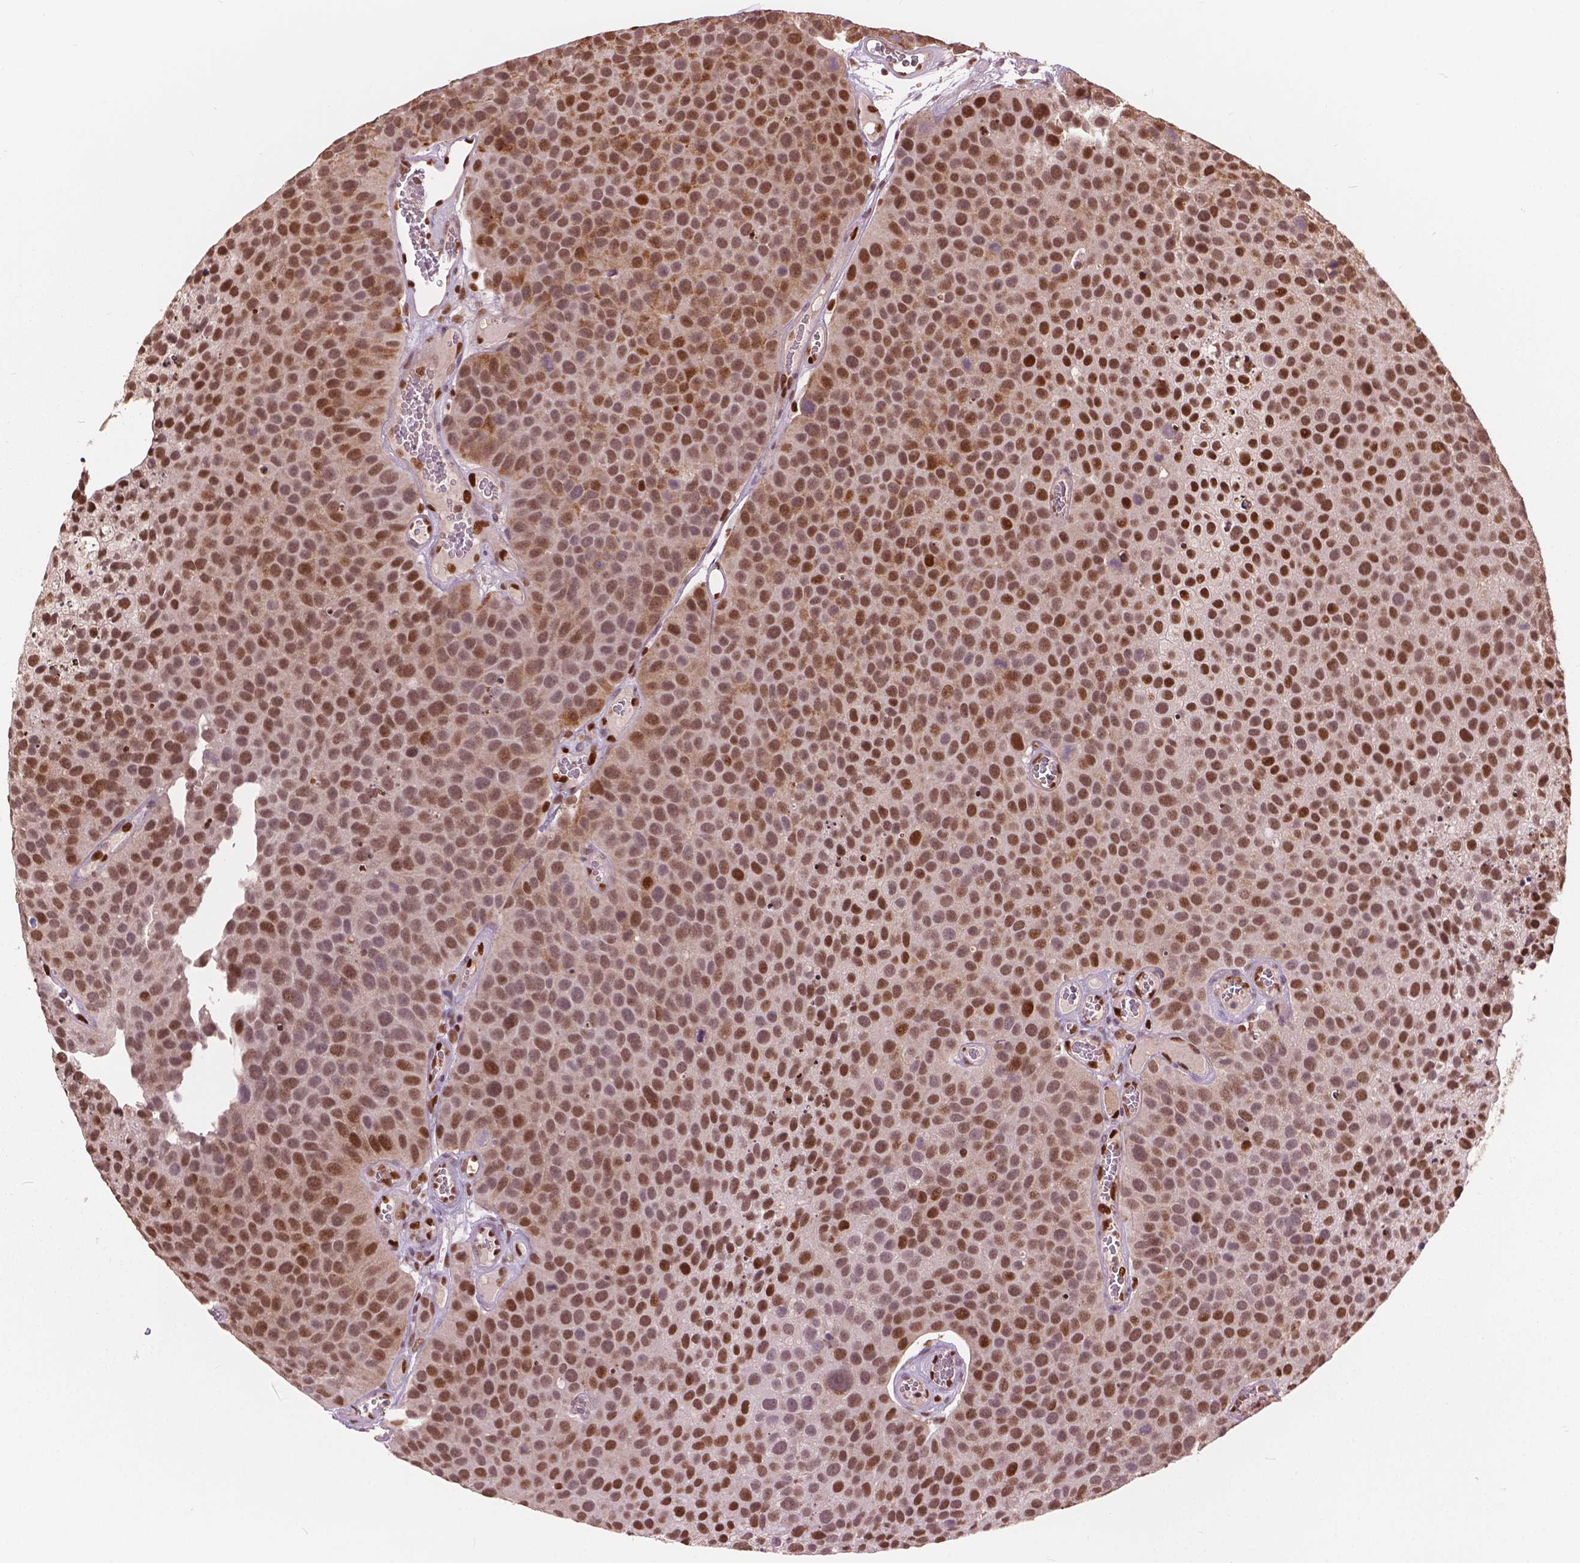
{"staining": {"intensity": "strong", "quantity": ">75%", "location": "nuclear"}, "tissue": "urothelial cancer", "cell_type": "Tumor cells", "image_type": "cancer", "snomed": [{"axis": "morphology", "description": "Urothelial carcinoma, Low grade"}, {"axis": "topography", "description": "Urinary bladder"}], "caption": "Urothelial cancer tissue shows strong nuclear staining in approximately >75% of tumor cells, visualized by immunohistochemistry.", "gene": "ANP32B", "patient": {"sex": "female", "age": 69}}